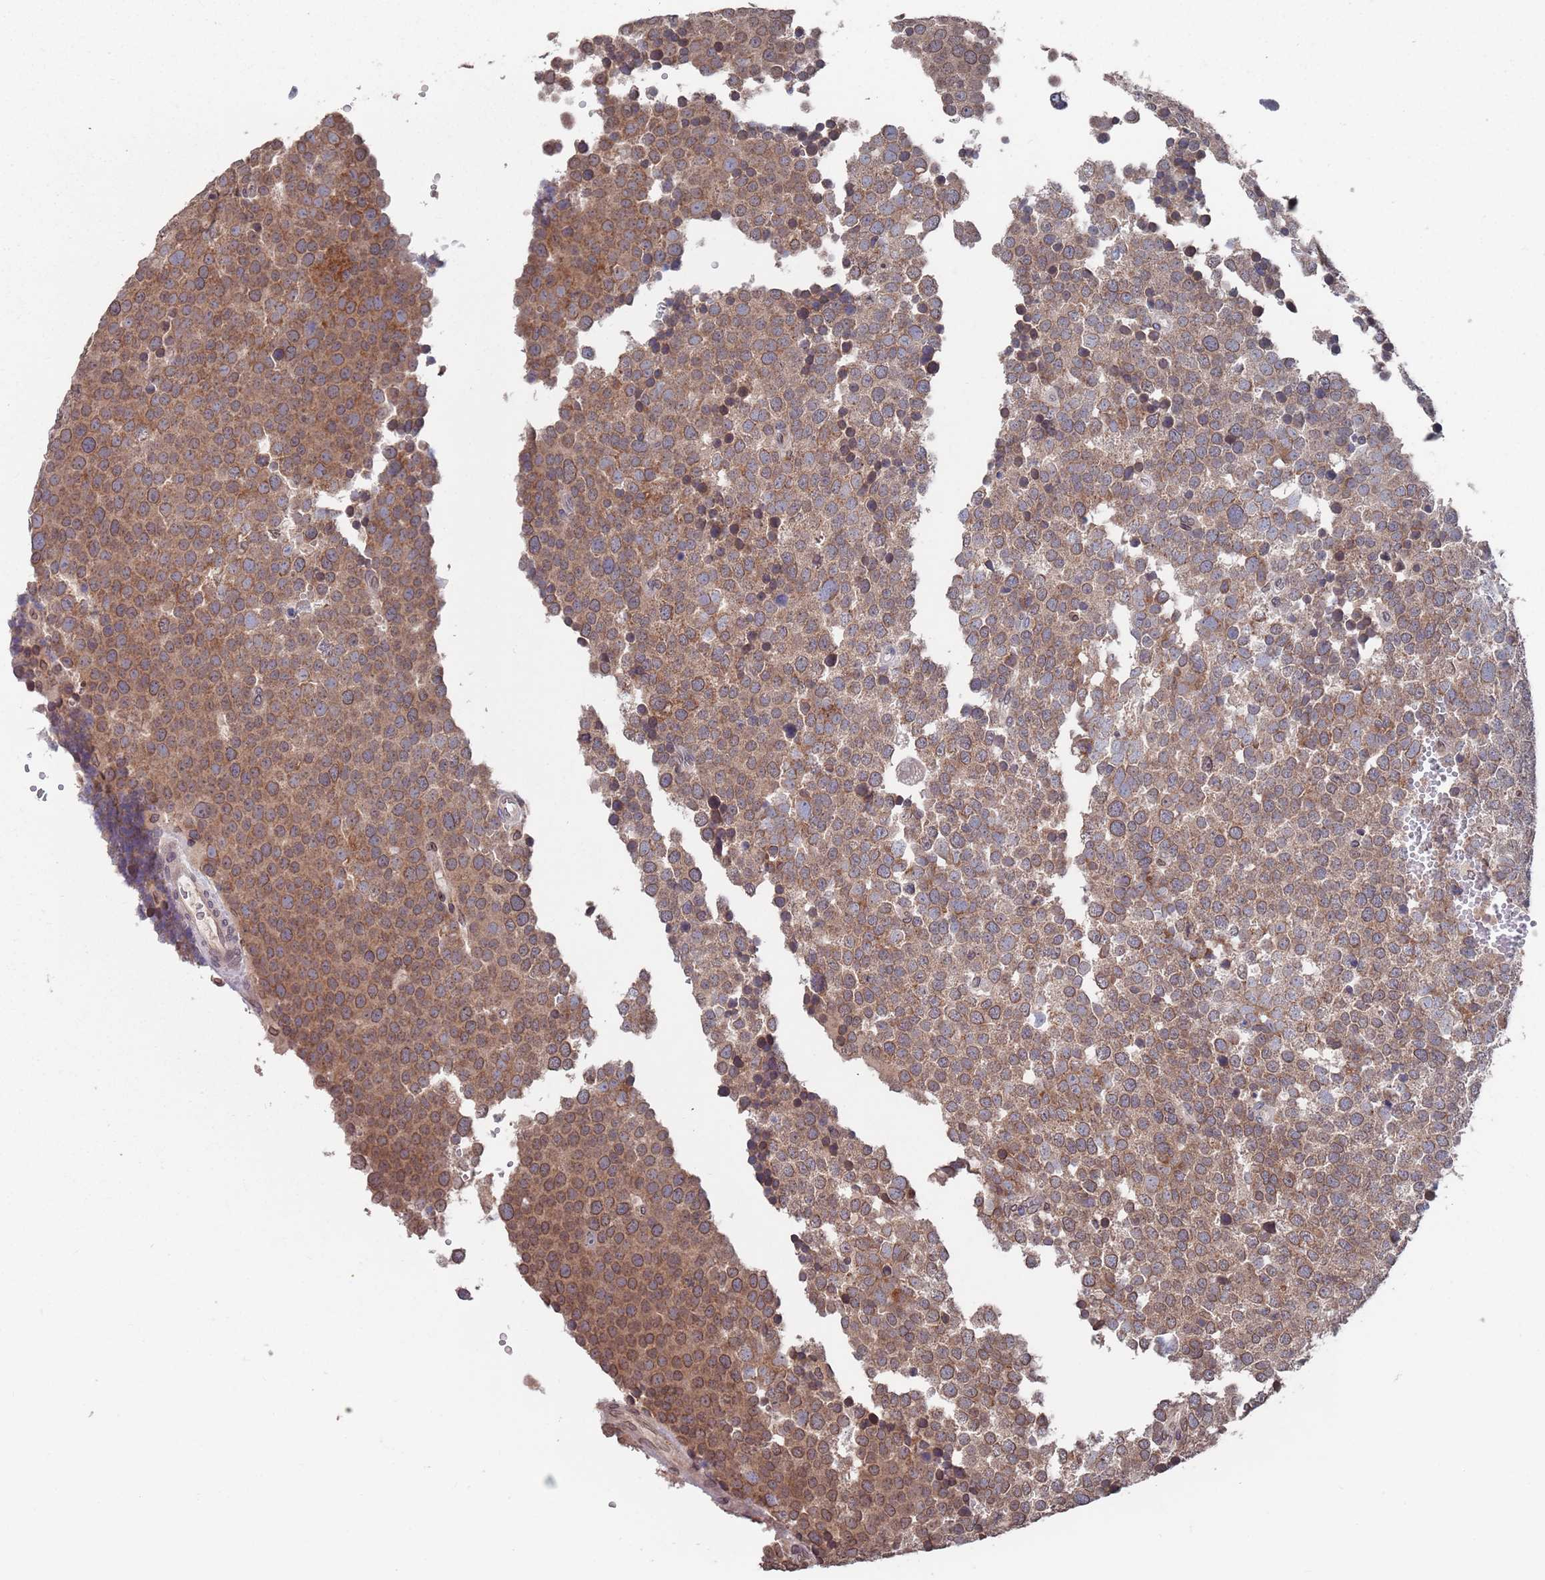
{"staining": {"intensity": "moderate", "quantity": ">75%", "location": "cytoplasmic/membranous"}, "tissue": "testis cancer", "cell_type": "Tumor cells", "image_type": "cancer", "snomed": [{"axis": "morphology", "description": "Seminoma, NOS"}, {"axis": "topography", "description": "Testis"}], "caption": "Testis cancer (seminoma) stained for a protein displays moderate cytoplasmic/membranous positivity in tumor cells. (DAB IHC with brightfield microscopy, high magnification).", "gene": "SDHAF3", "patient": {"sex": "male", "age": 71}}